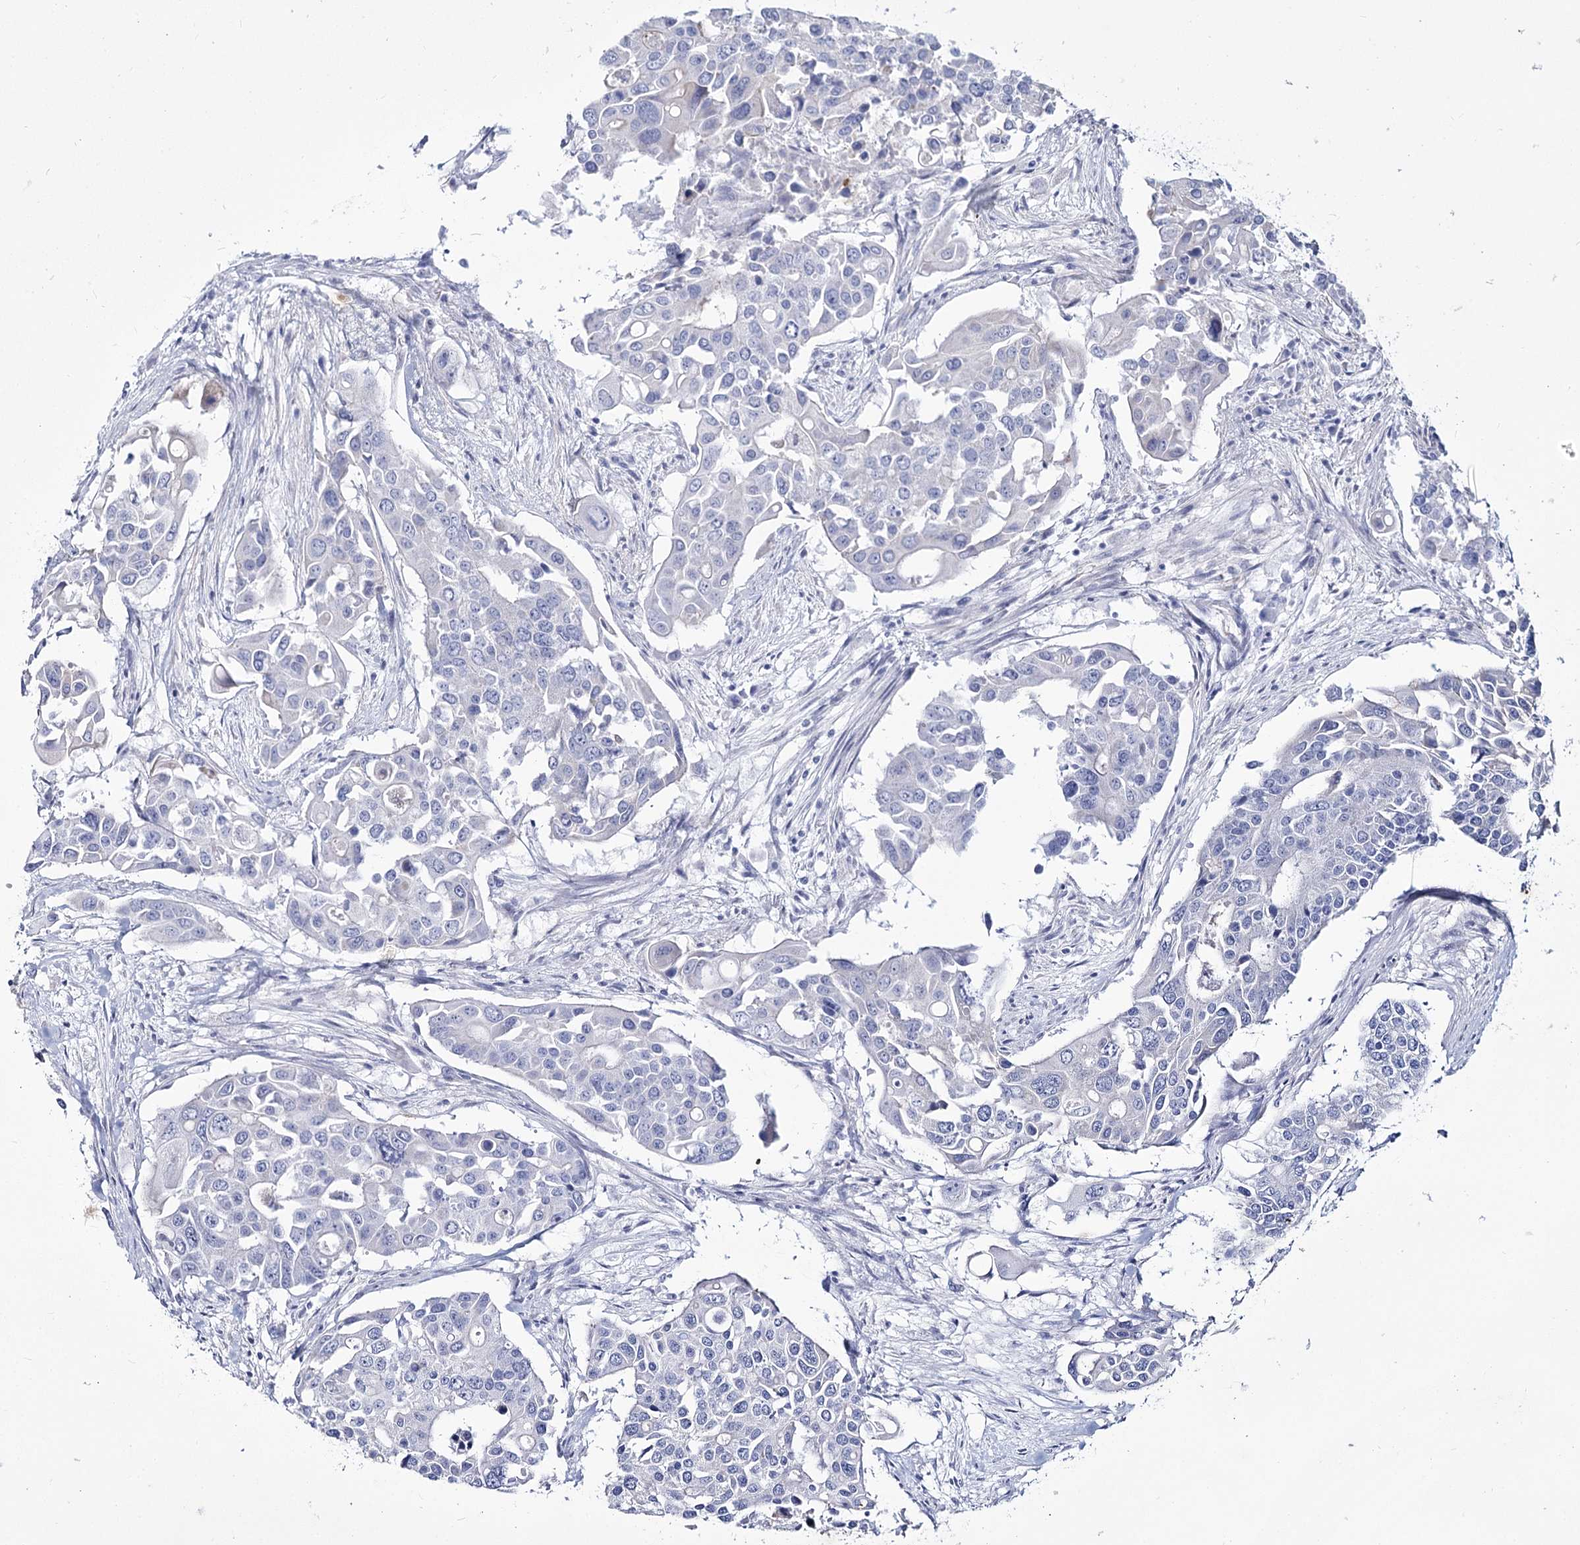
{"staining": {"intensity": "negative", "quantity": "none", "location": "none"}, "tissue": "colorectal cancer", "cell_type": "Tumor cells", "image_type": "cancer", "snomed": [{"axis": "morphology", "description": "Adenocarcinoma, NOS"}, {"axis": "topography", "description": "Colon"}], "caption": "Tumor cells are negative for brown protein staining in colorectal adenocarcinoma. (DAB IHC, high magnification).", "gene": "ME3", "patient": {"sex": "male", "age": 77}}